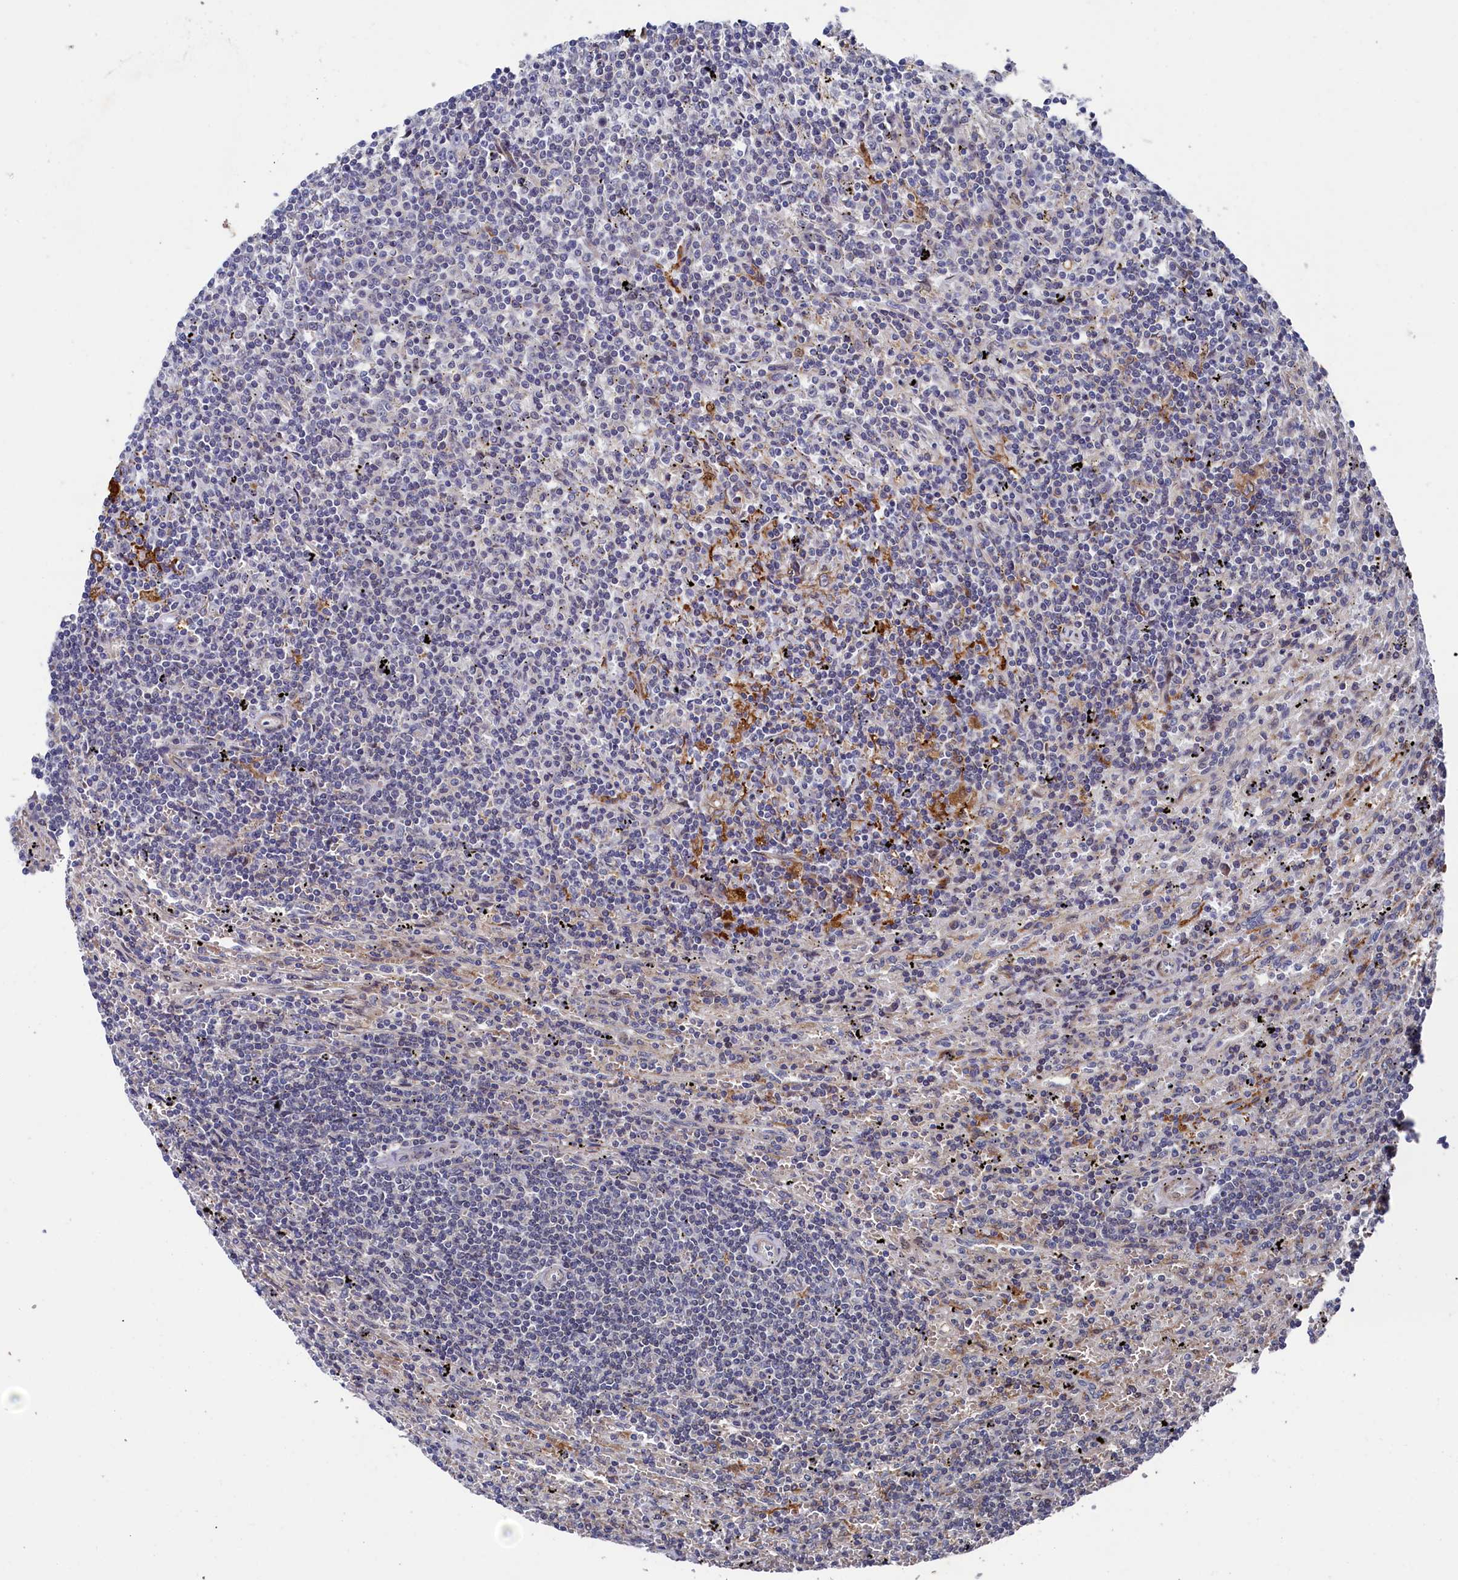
{"staining": {"intensity": "negative", "quantity": "none", "location": "none"}, "tissue": "lymphoma", "cell_type": "Tumor cells", "image_type": "cancer", "snomed": [{"axis": "morphology", "description": "Malignant lymphoma, non-Hodgkin's type, Low grade"}, {"axis": "topography", "description": "Spleen"}], "caption": "Tumor cells show no significant positivity in malignant lymphoma, non-Hodgkin's type (low-grade).", "gene": "ZNF891", "patient": {"sex": "male", "age": 76}}